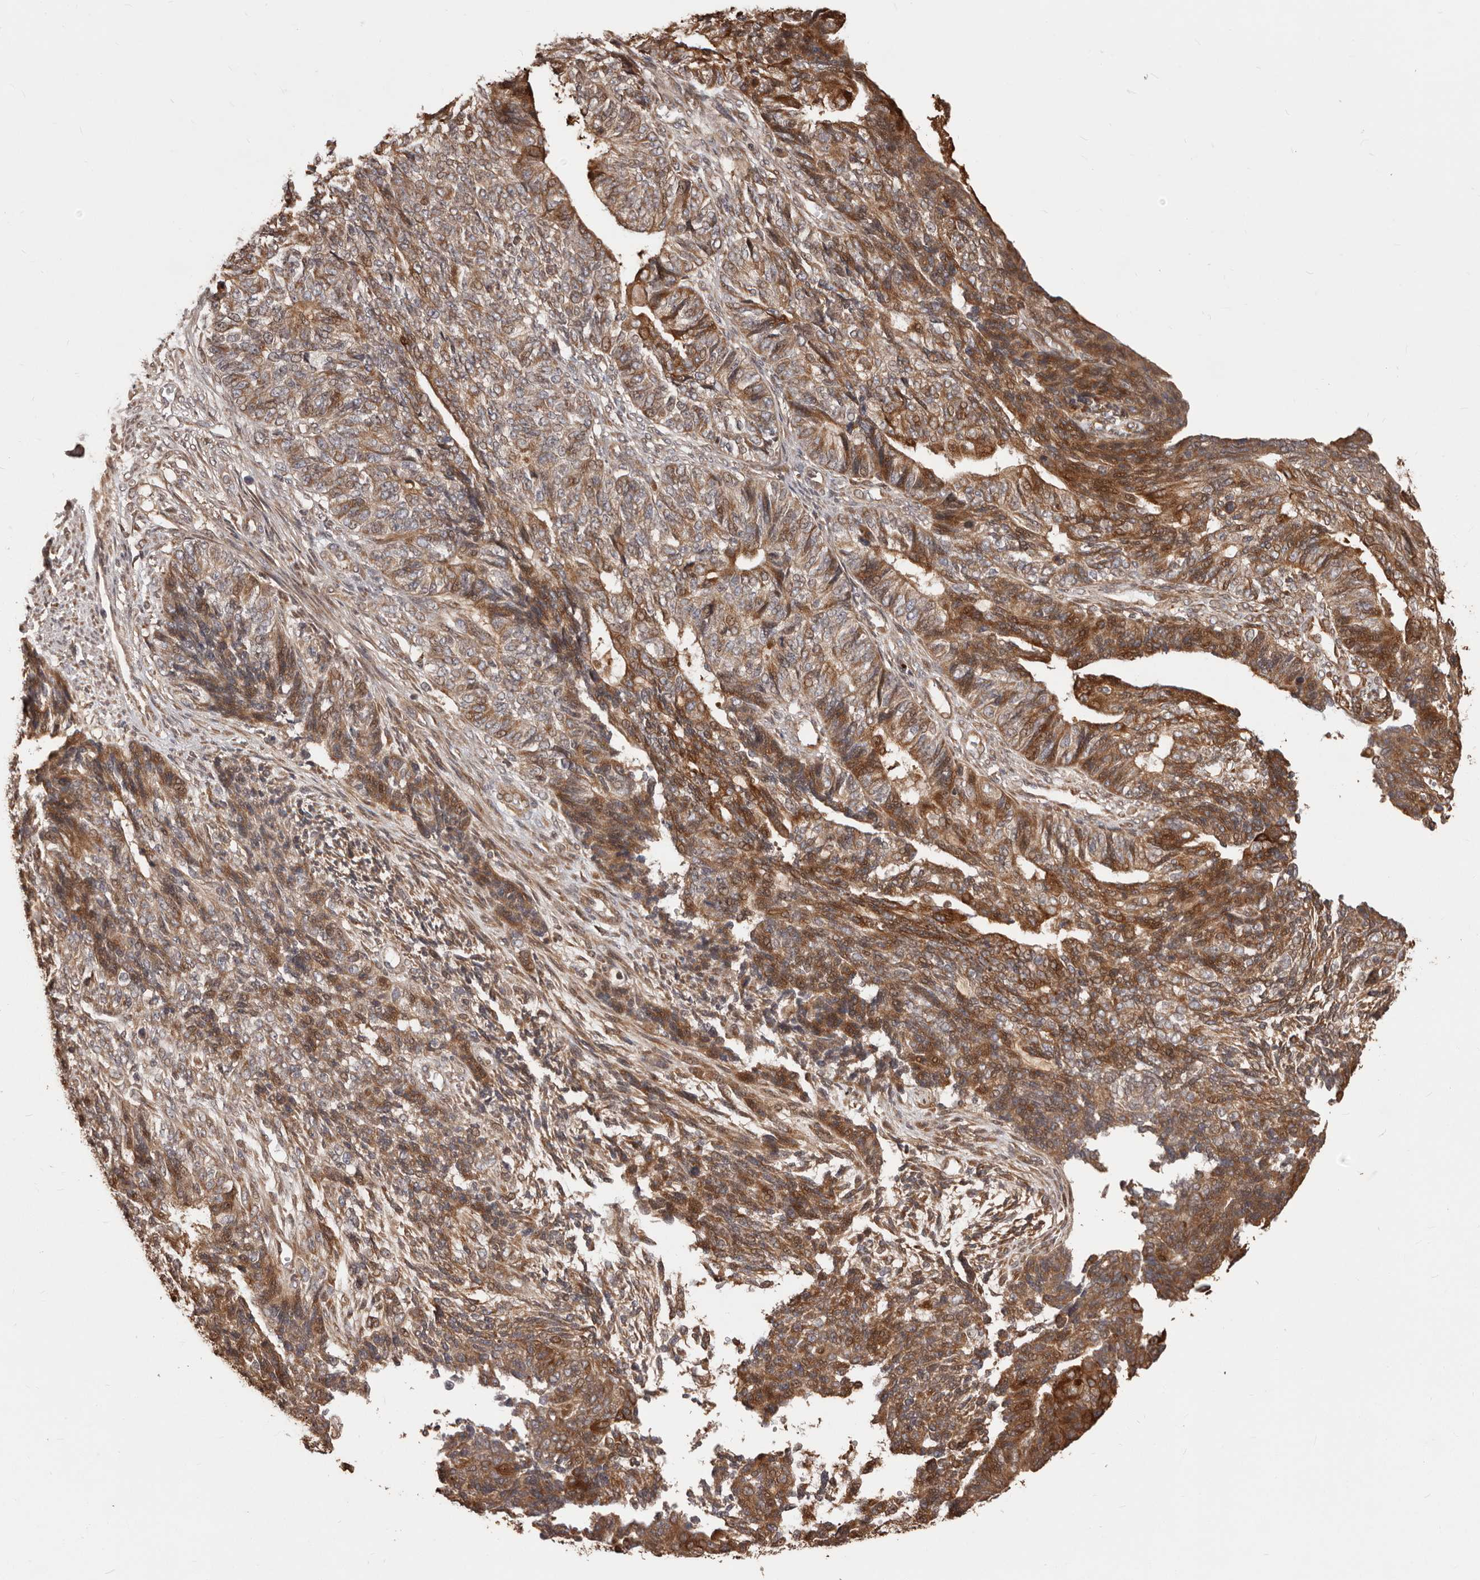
{"staining": {"intensity": "moderate", "quantity": ">75%", "location": "cytoplasmic/membranous"}, "tissue": "endometrial cancer", "cell_type": "Tumor cells", "image_type": "cancer", "snomed": [{"axis": "morphology", "description": "Adenocarcinoma, NOS"}, {"axis": "topography", "description": "Endometrium"}], "caption": "Adenocarcinoma (endometrial) tissue demonstrates moderate cytoplasmic/membranous positivity in approximately >75% of tumor cells (DAB (3,3'-diaminobenzidine) IHC with brightfield microscopy, high magnification).", "gene": "MTO1", "patient": {"sex": "female", "age": 32}}